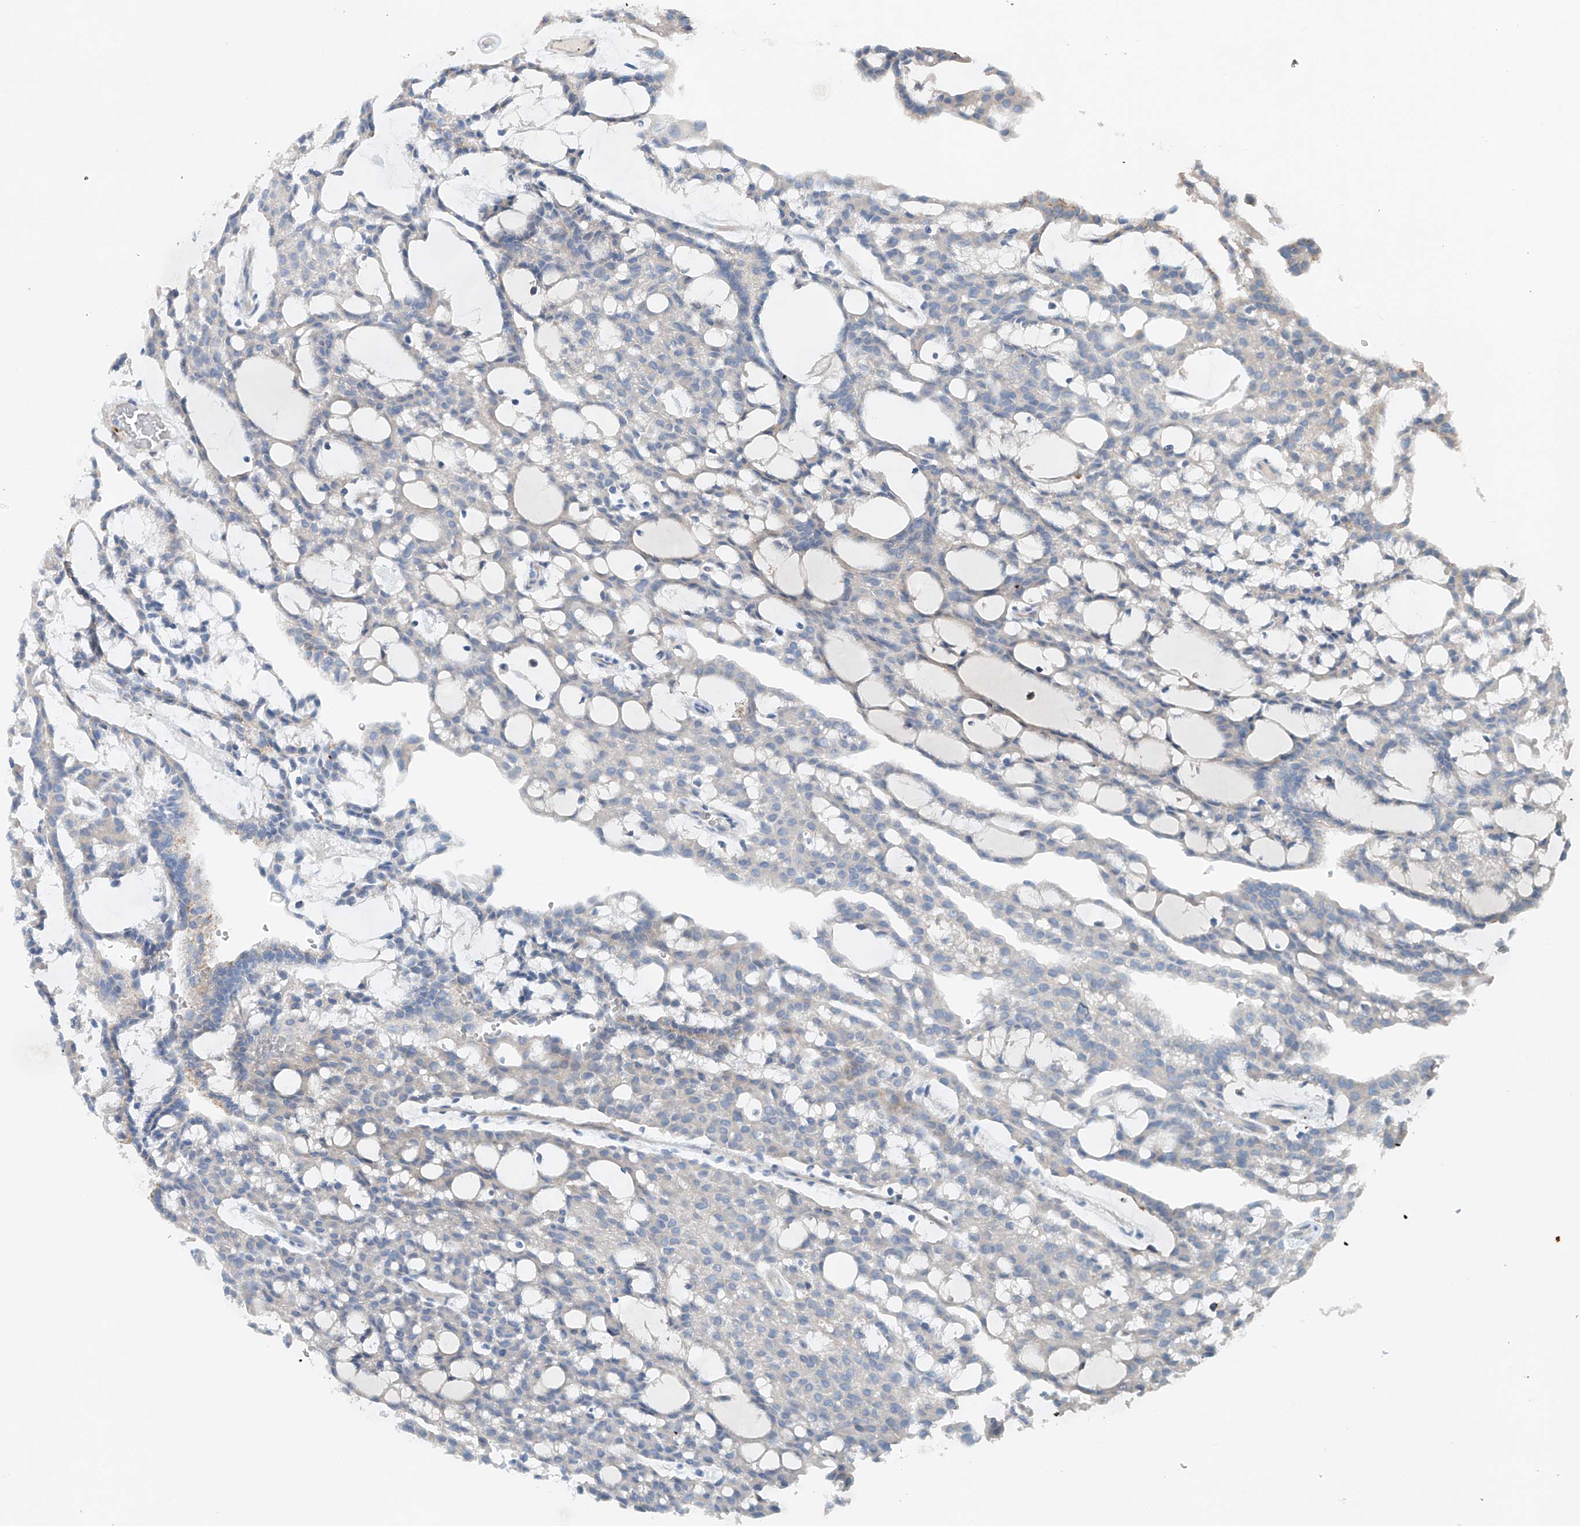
{"staining": {"intensity": "negative", "quantity": "none", "location": "none"}, "tissue": "renal cancer", "cell_type": "Tumor cells", "image_type": "cancer", "snomed": [{"axis": "morphology", "description": "Adenocarcinoma, NOS"}, {"axis": "topography", "description": "Kidney"}], "caption": "Immunohistochemical staining of renal cancer (adenocarcinoma) exhibits no significant staining in tumor cells.", "gene": "CEP85L", "patient": {"sex": "male", "age": 63}}